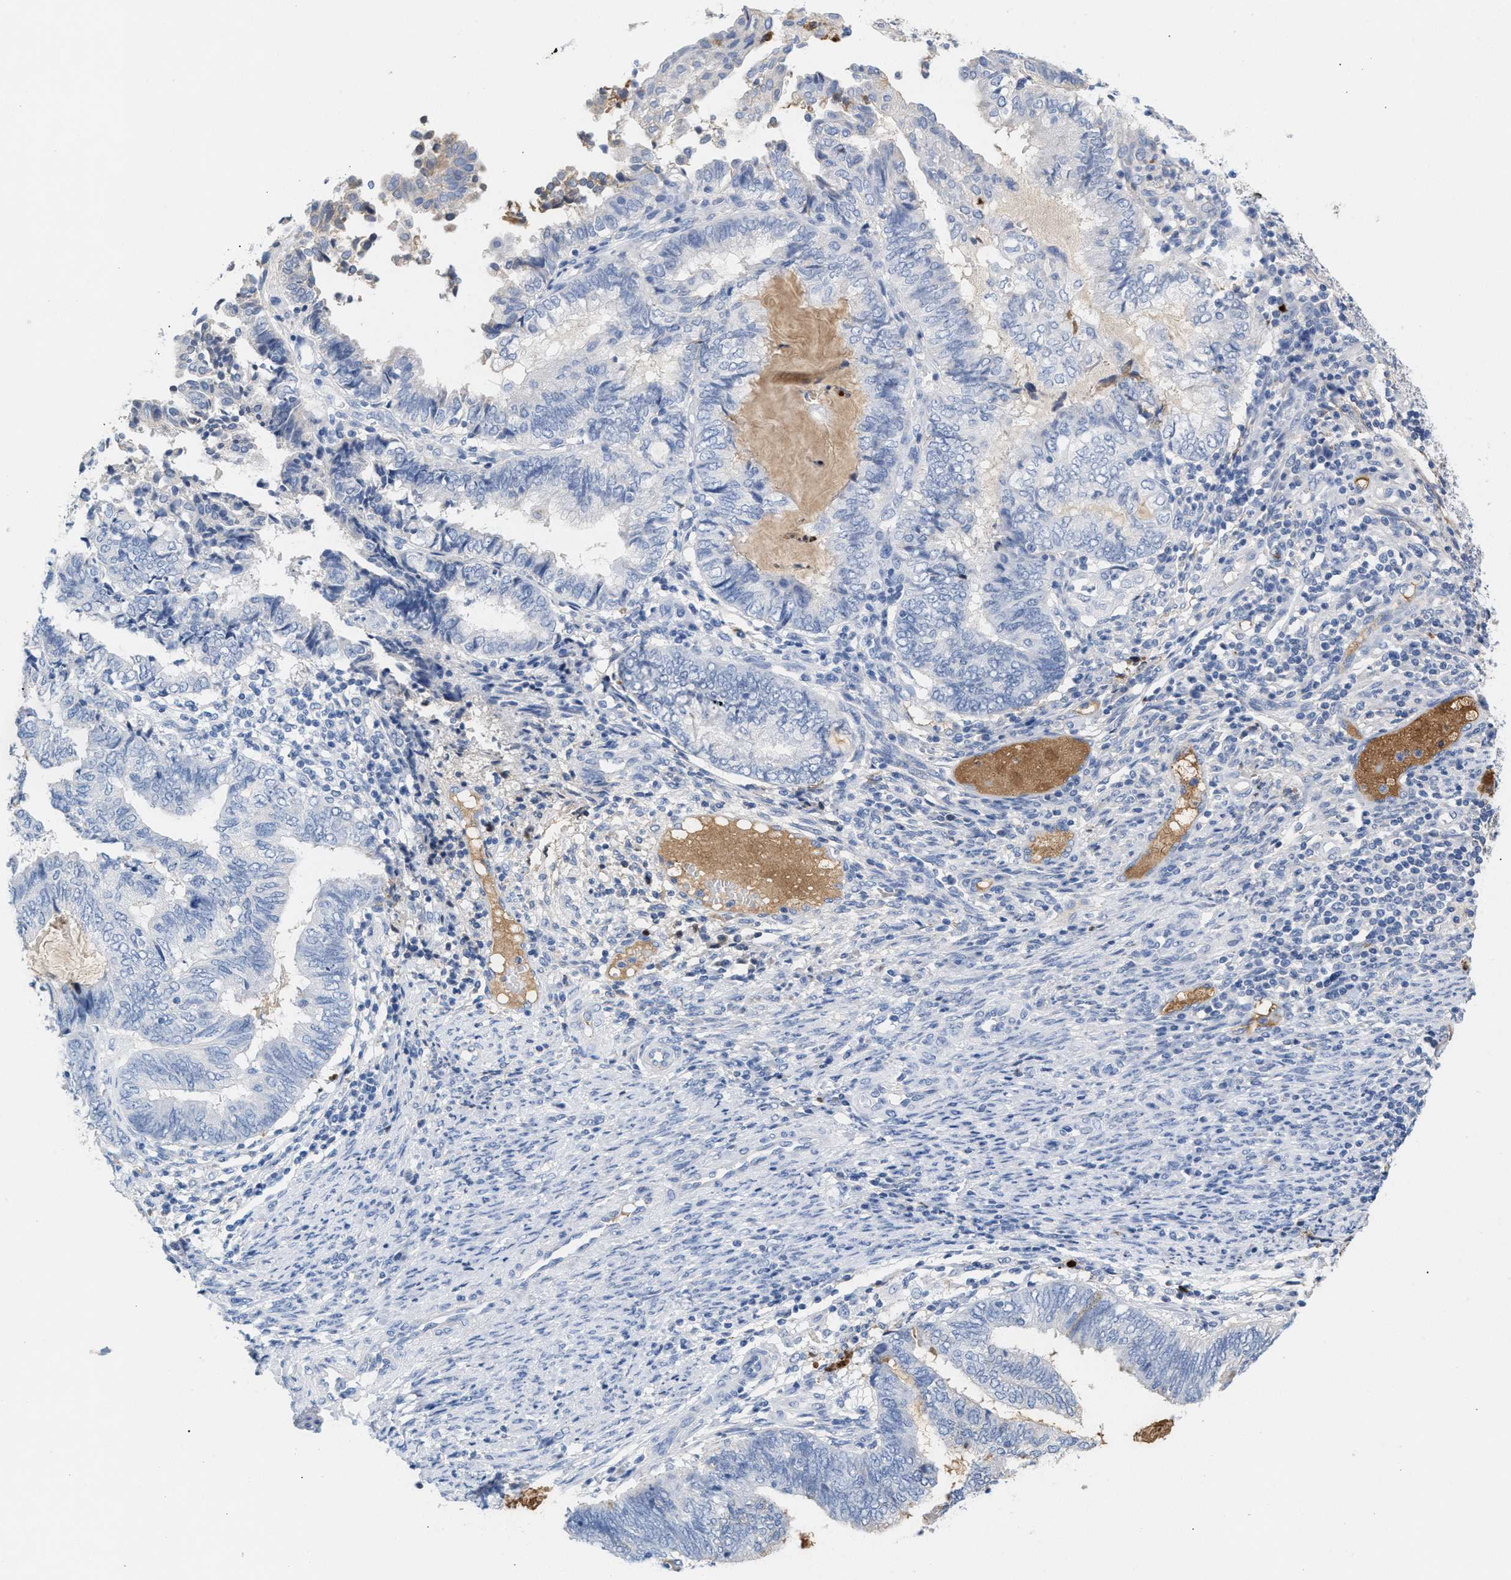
{"staining": {"intensity": "negative", "quantity": "none", "location": "none"}, "tissue": "endometrial cancer", "cell_type": "Tumor cells", "image_type": "cancer", "snomed": [{"axis": "morphology", "description": "Adenocarcinoma, NOS"}, {"axis": "topography", "description": "Uterus"}, {"axis": "topography", "description": "Endometrium"}], "caption": "DAB (3,3'-diaminobenzidine) immunohistochemical staining of endometrial adenocarcinoma reveals no significant positivity in tumor cells.", "gene": "APOH", "patient": {"sex": "female", "age": 70}}